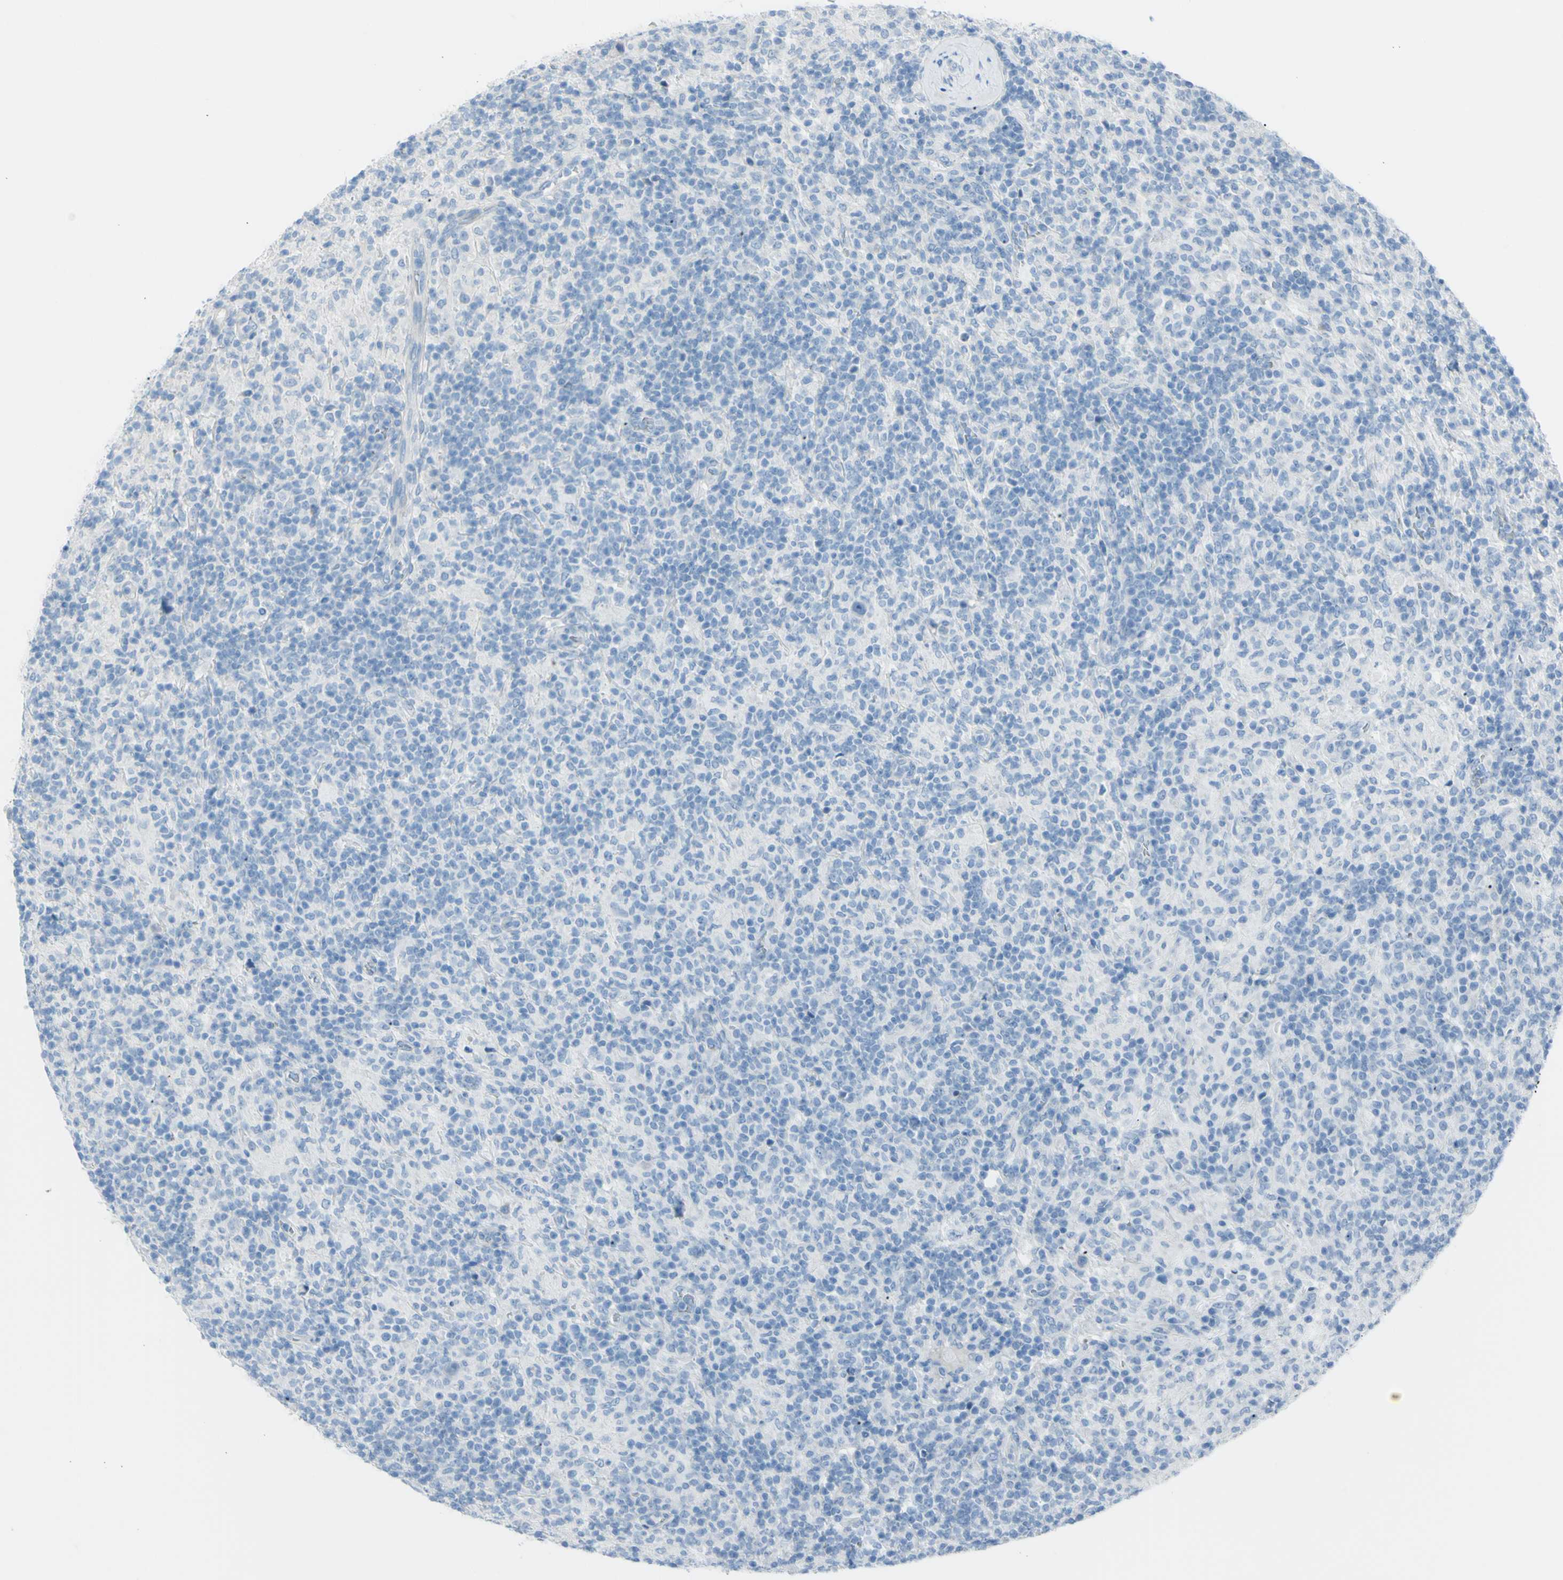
{"staining": {"intensity": "negative", "quantity": "none", "location": "none"}, "tissue": "lymphoma", "cell_type": "Tumor cells", "image_type": "cancer", "snomed": [{"axis": "morphology", "description": "Hodgkin's disease, NOS"}, {"axis": "topography", "description": "Lymph node"}], "caption": "Tumor cells show no significant positivity in Hodgkin's disease.", "gene": "TFPI2", "patient": {"sex": "male", "age": 70}}